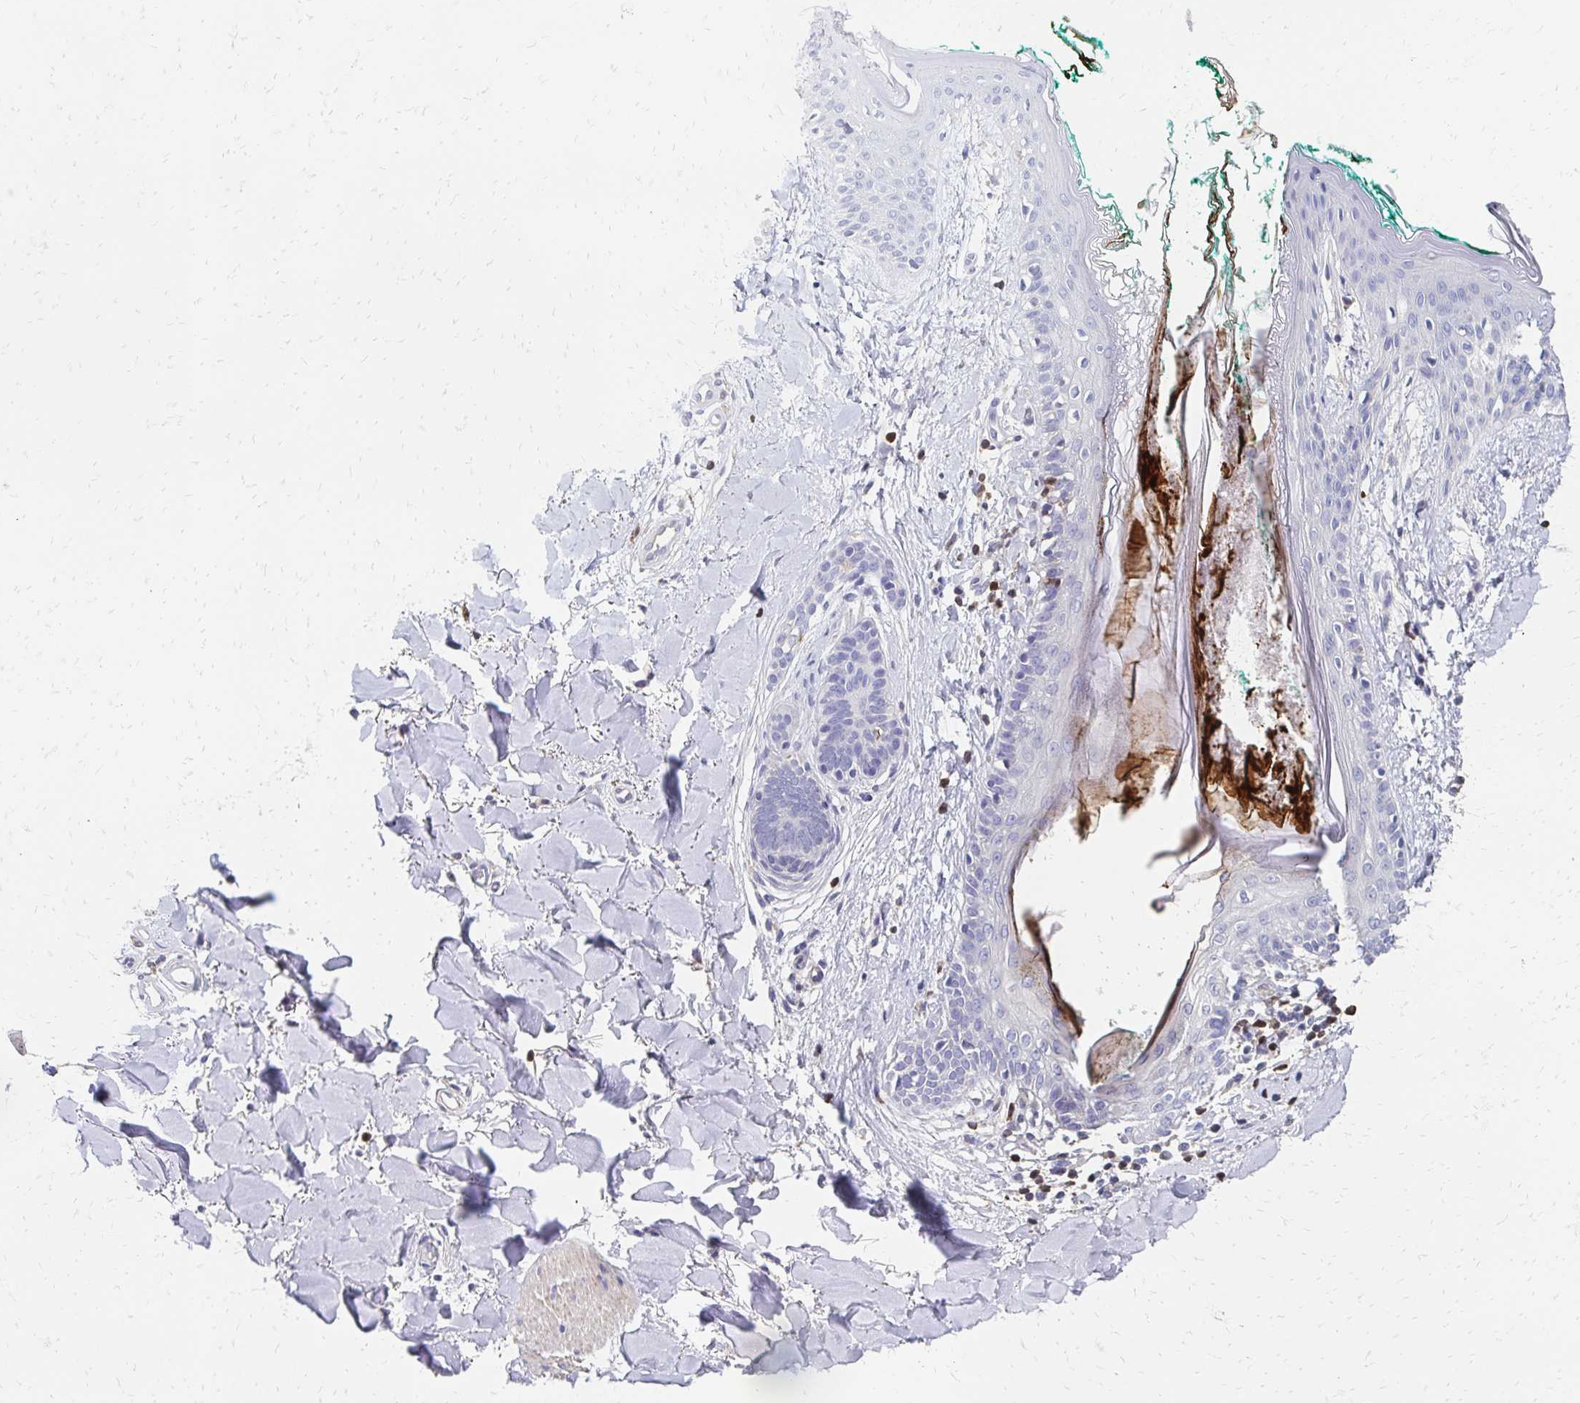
{"staining": {"intensity": "negative", "quantity": "none", "location": "none"}, "tissue": "skin", "cell_type": "Fibroblasts", "image_type": "normal", "snomed": [{"axis": "morphology", "description": "Normal tissue, NOS"}, {"axis": "topography", "description": "Skin"}], "caption": "IHC photomicrograph of benign skin stained for a protein (brown), which shows no positivity in fibroblasts.", "gene": "DTNB", "patient": {"sex": "female", "age": 34}}